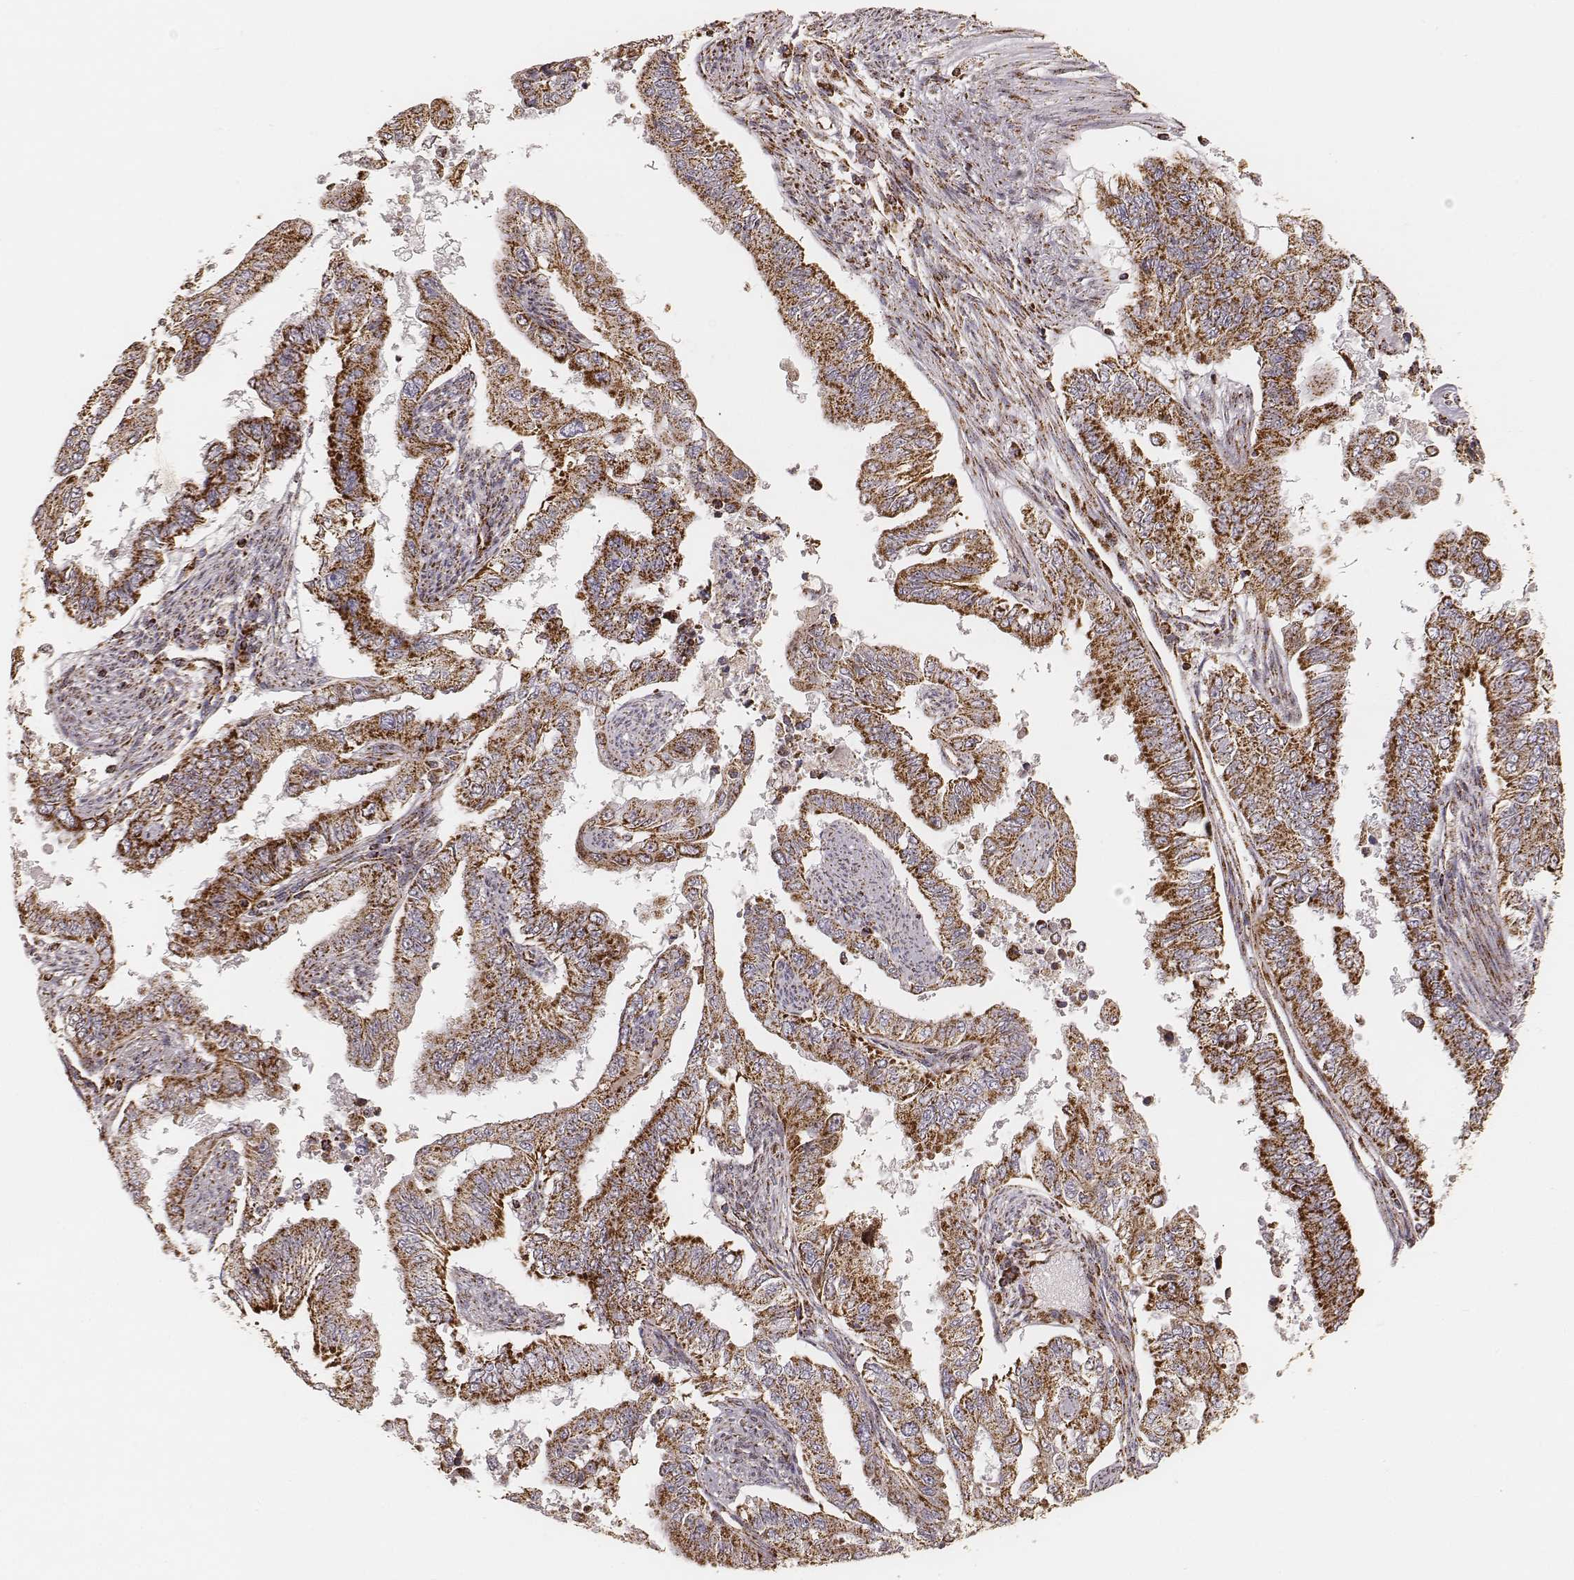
{"staining": {"intensity": "strong", "quantity": ">75%", "location": "cytoplasmic/membranous"}, "tissue": "endometrial cancer", "cell_type": "Tumor cells", "image_type": "cancer", "snomed": [{"axis": "morphology", "description": "Adenocarcinoma, NOS"}, {"axis": "topography", "description": "Uterus"}], "caption": "Immunohistochemistry (IHC) micrograph of human endometrial cancer stained for a protein (brown), which shows high levels of strong cytoplasmic/membranous staining in approximately >75% of tumor cells.", "gene": "CS", "patient": {"sex": "female", "age": 59}}